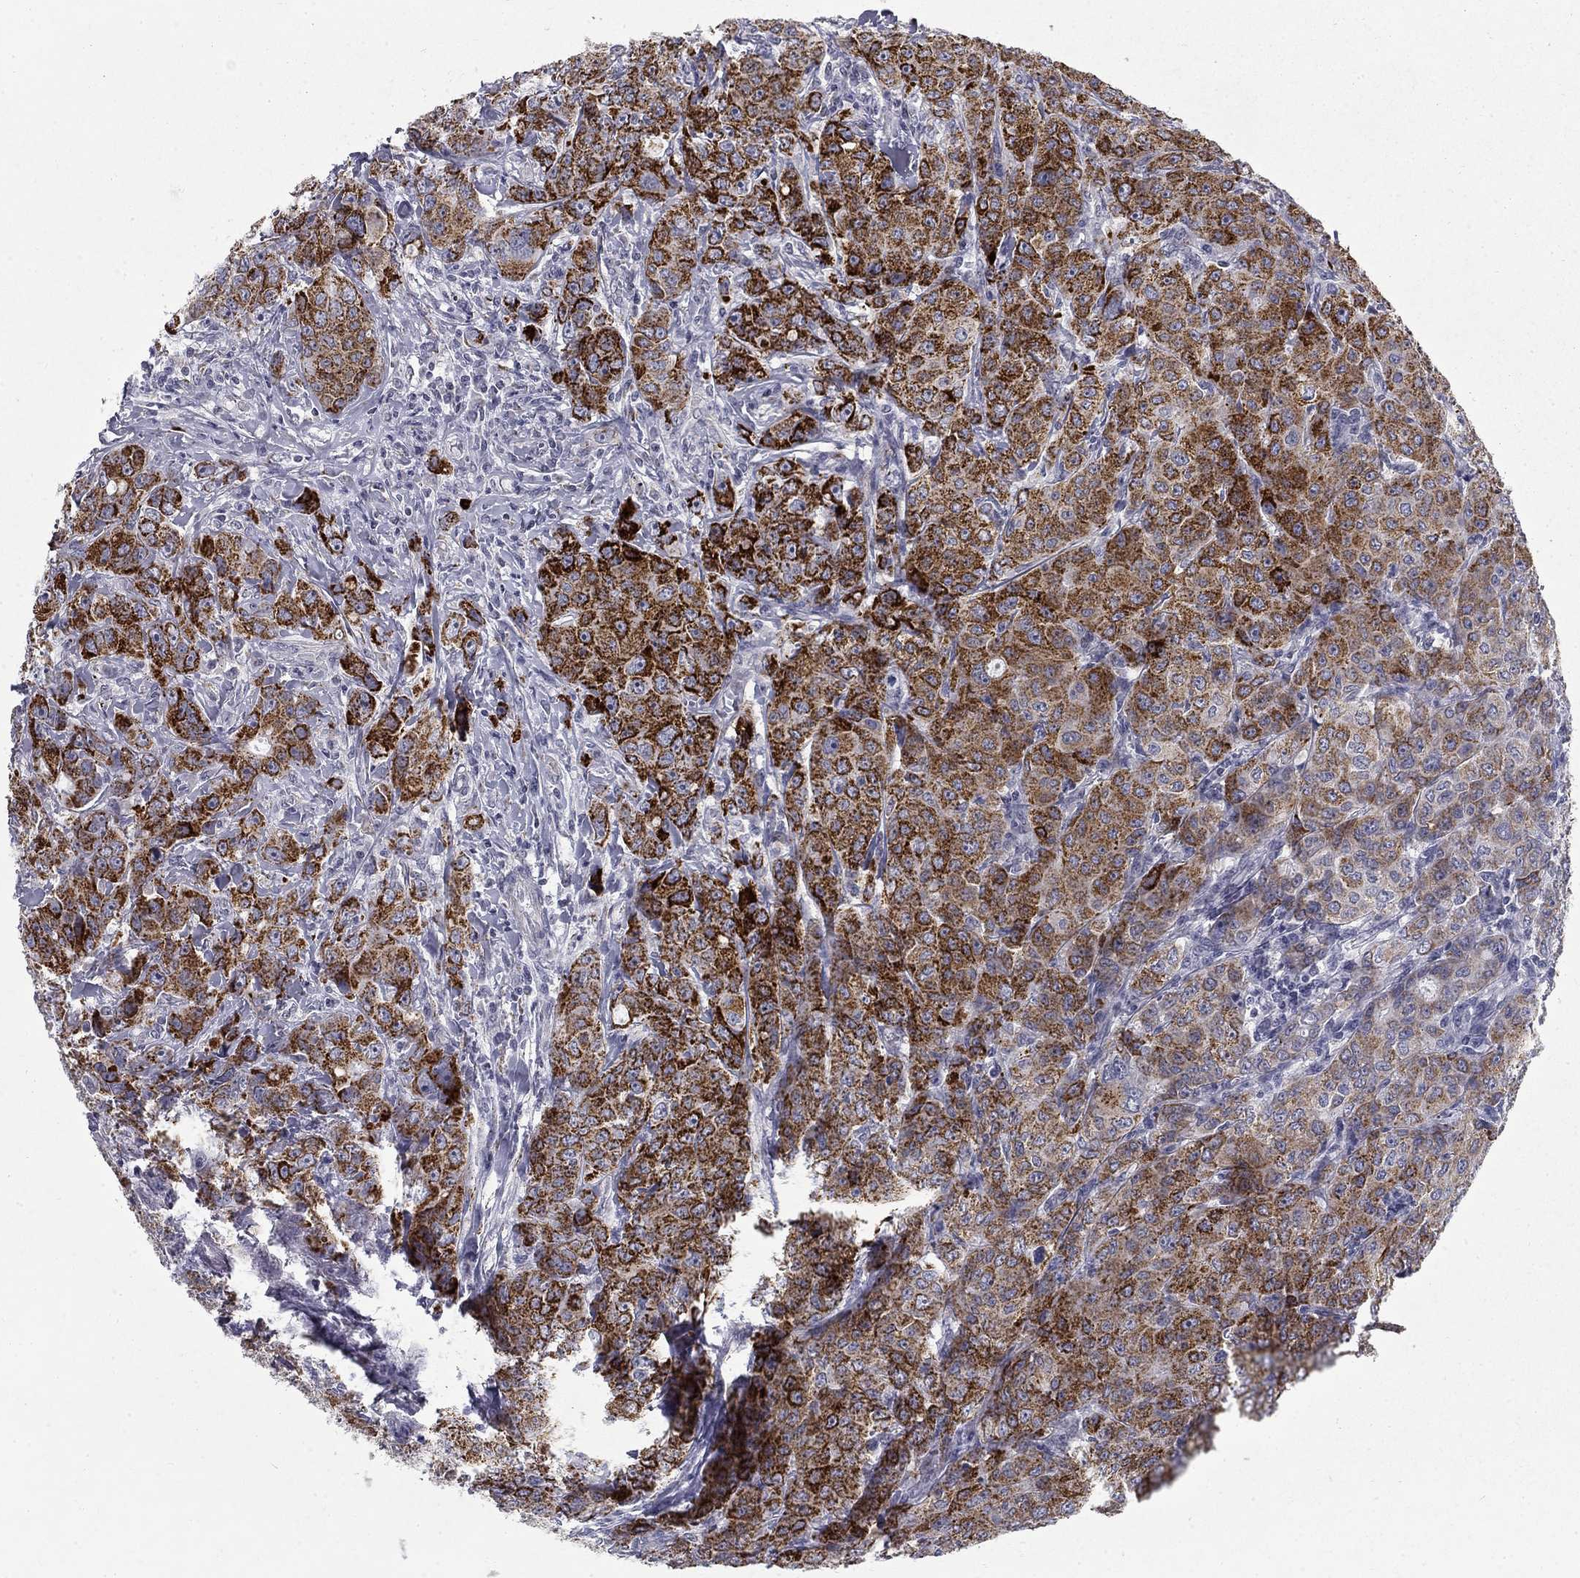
{"staining": {"intensity": "strong", "quantity": "25%-75%", "location": "cytoplasmic/membranous"}, "tissue": "breast cancer", "cell_type": "Tumor cells", "image_type": "cancer", "snomed": [{"axis": "morphology", "description": "Duct carcinoma"}, {"axis": "topography", "description": "Breast"}], "caption": "The photomicrograph demonstrates a brown stain indicating the presence of a protein in the cytoplasmic/membranous of tumor cells in breast cancer.", "gene": "CLIC6", "patient": {"sex": "female", "age": 43}}